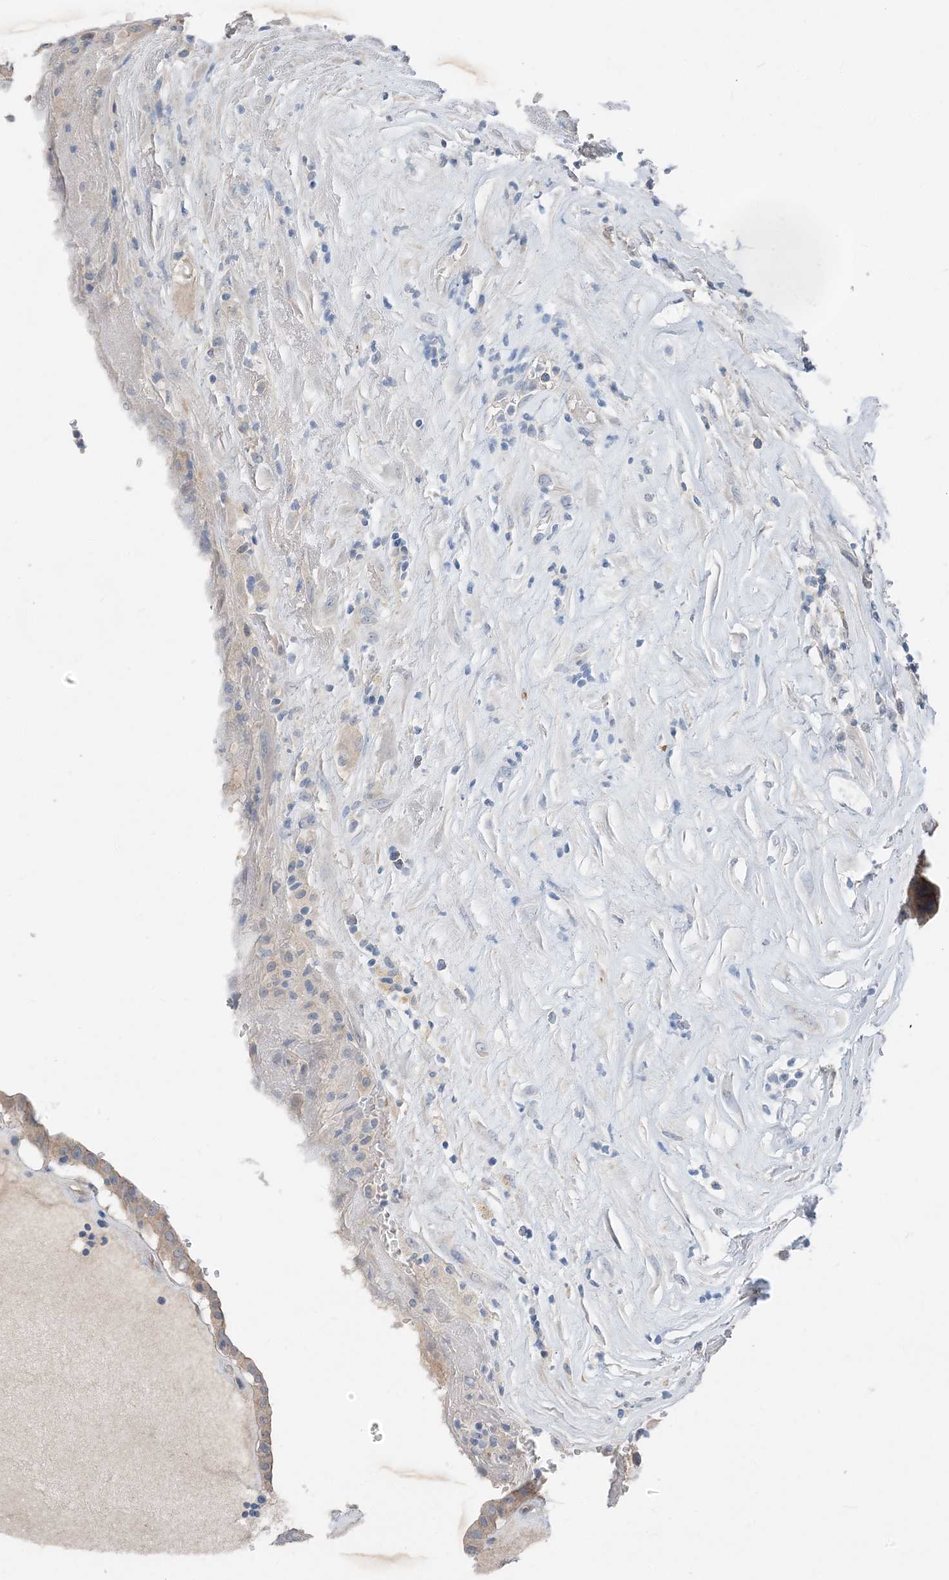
{"staining": {"intensity": "weak", "quantity": "<25%", "location": "cytoplasmic/membranous"}, "tissue": "thyroid cancer", "cell_type": "Tumor cells", "image_type": "cancer", "snomed": [{"axis": "morphology", "description": "Papillary adenocarcinoma, NOS"}, {"axis": "topography", "description": "Thyroid gland"}], "caption": "IHC photomicrograph of human thyroid cancer stained for a protein (brown), which reveals no expression in tumor cells.", "gene": "NCOA7", "patient": {"sex": "male", "age": 77}}